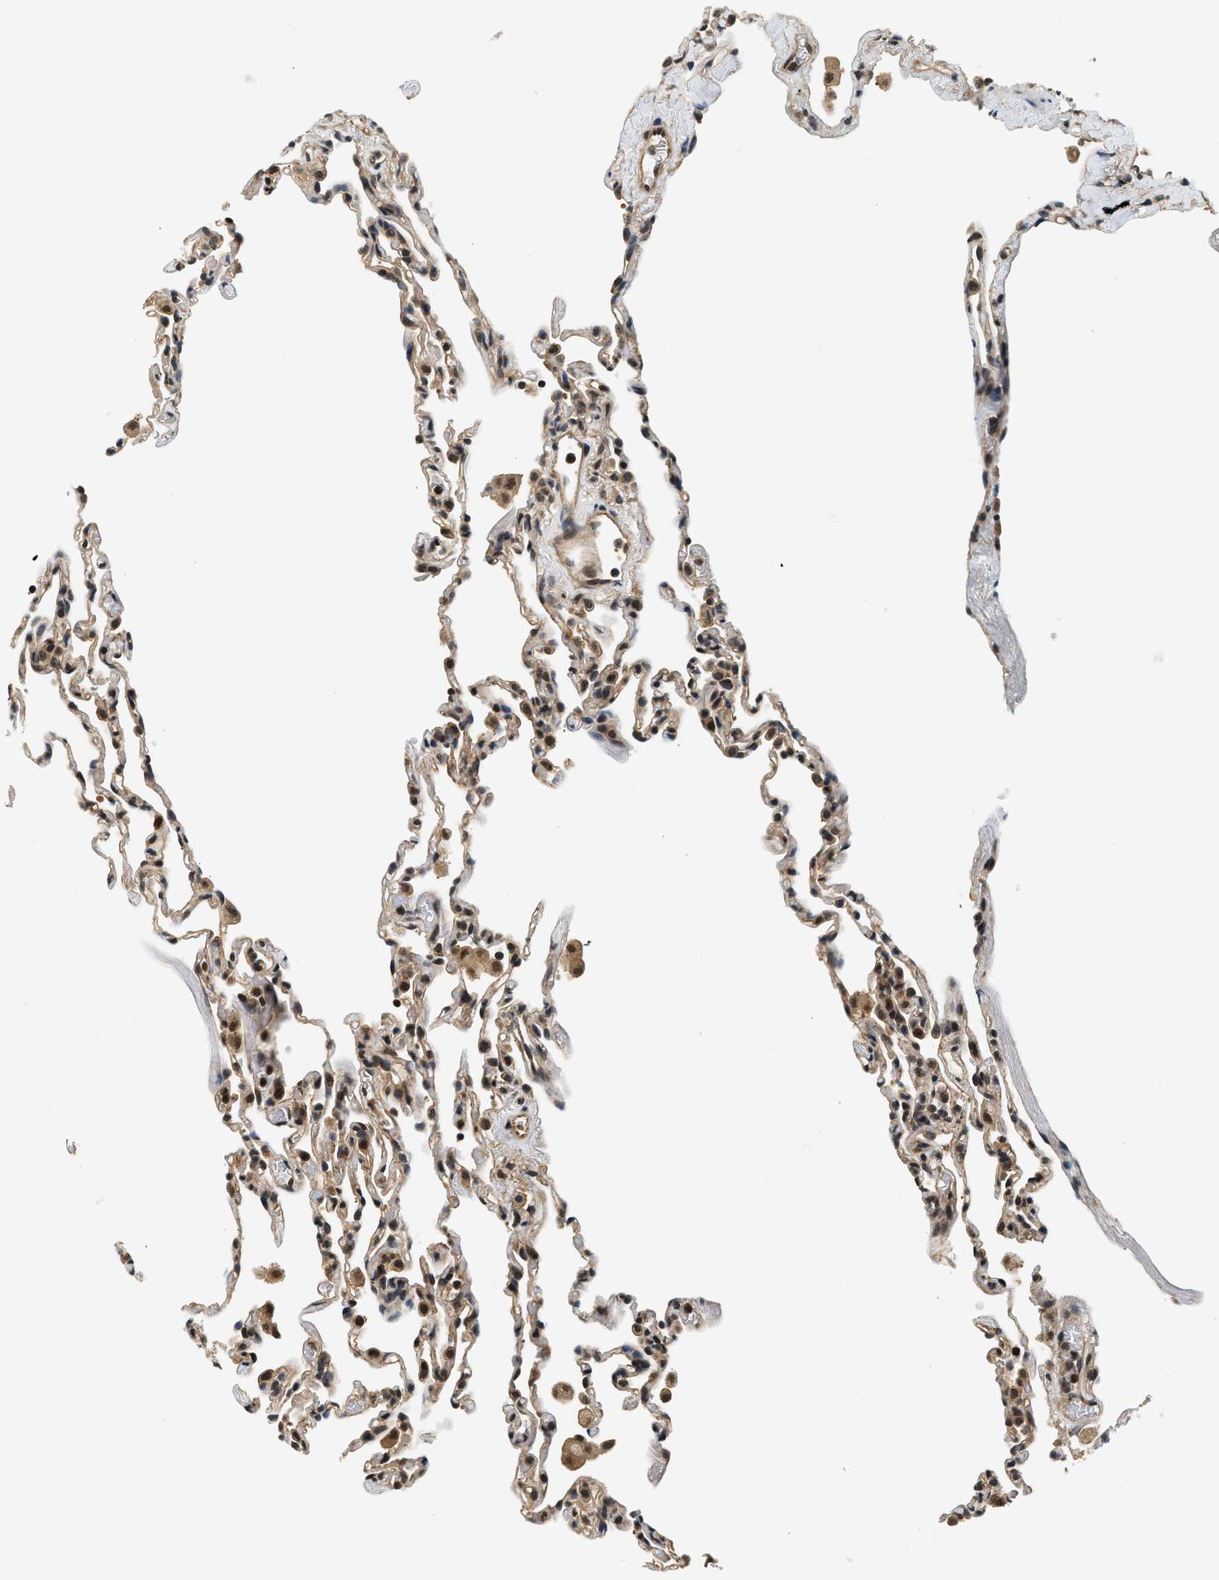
{"staining": {"intensity": "moderate", "quantity": "25%-75%", "location": "cytoplasmic/membranous,nuclear"}, "tissue": "lung", "cell_type": "Alveolar cells", "image_type": "normal", "snomed": [{"axis": "morphology", "description": "Normal tissue, NOS"}, {"axis": "topography", "description": "Lung"}], "caption": "A micrograph of lung stained for a protein shows moderate cytoplasmic/membranous,nuclear brown staining in alveolar cells. (DAB (3,3'-diaminobenzidine) = brown stain, brightfield microscopy at high magnification).", "gene": "PSMD3", "patient": {"sex": "male", "age": 59}}